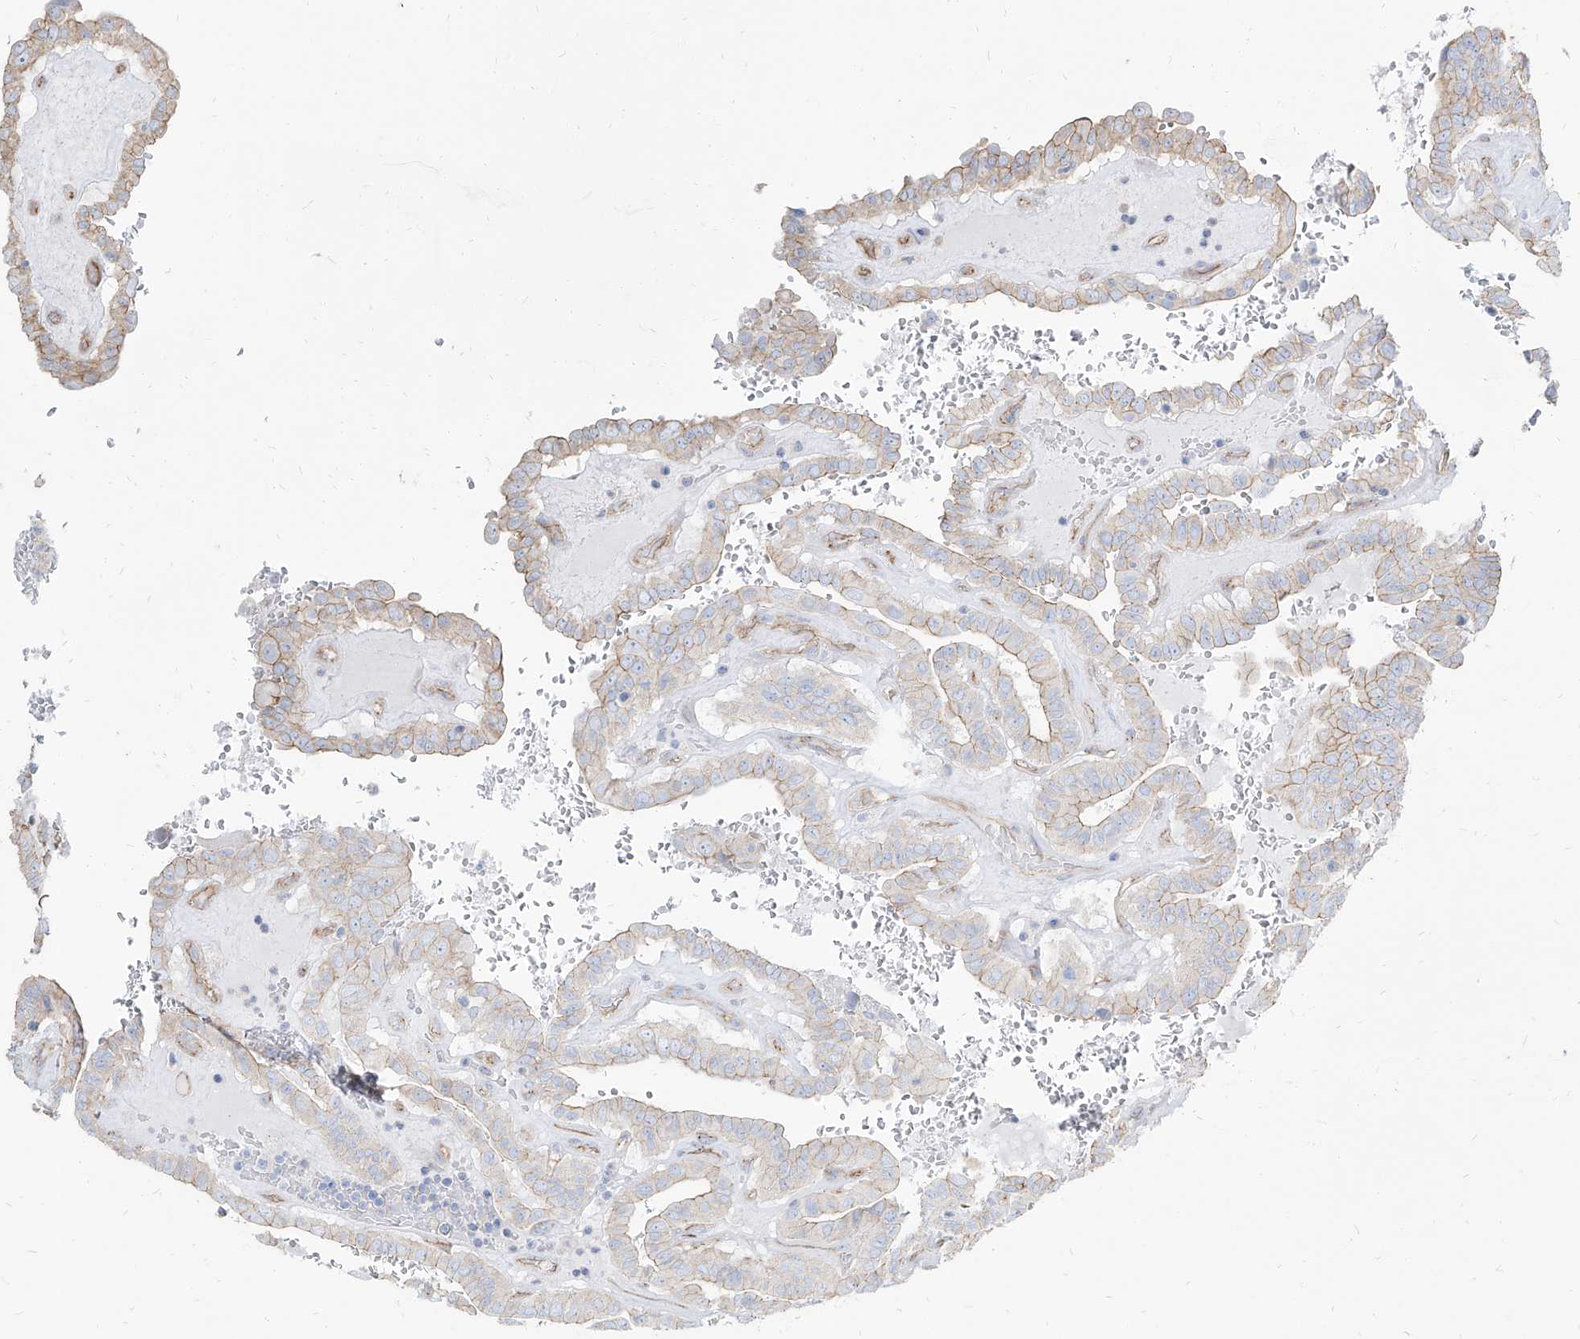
{"staining": {"intensity": "weak", "quantity": "25%-75%", "location": "cytoplasmic/membranous"}, "tissue": "thyroid cancer", "cell_type": "Tumor cells", "image_type": "cancer", "snomed": [{"axis": "morphology", "description": "Papillary adenocarcinoma, NOS"}, {"axis": "topography", "description": "Thyroid gland"}], "caption": "There is low levels of weak cytoplasmic/membranous positivity in tumor cells of thyroid cancer, as demonstrated by immunohistochemical staining (brown color).", "gene": "TXLNB", "patient": {"sex": "male", "age": 77}}